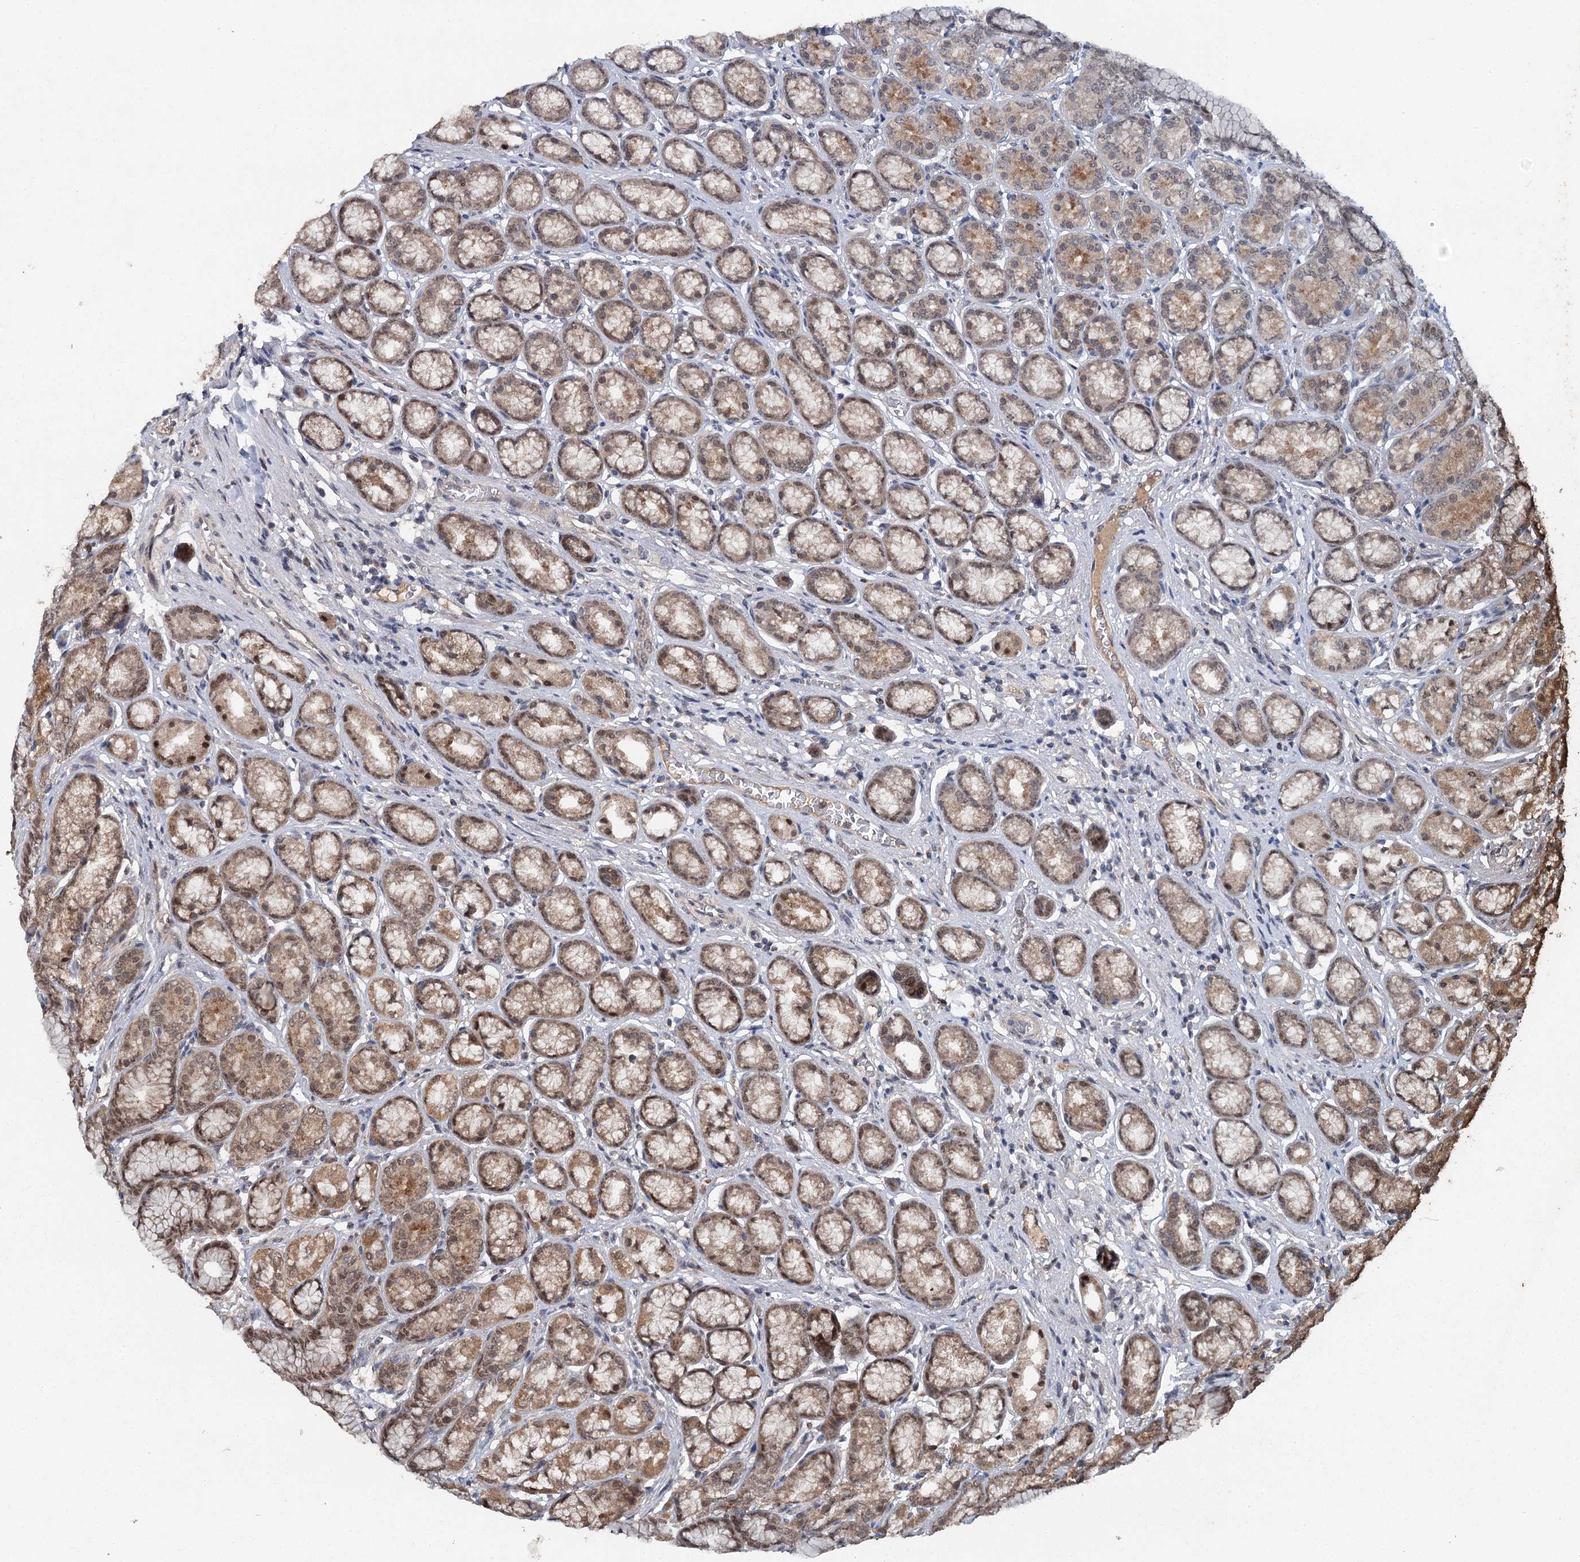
{"staining": {"intensity": "moderate", "quantity": ">75%", "location": "cytoplasmic/membranous,nuclear"}, "tissue": "stomach", "cell_type": "Glandular cells", "image_type": "normal", "snomed": [{"axis": "morphology", "description": "Normal tissue, NOS"}, {"axis": "morphology", "description": "Adenocarcinoma, NOS"}, {"axis": "morphology", "description": "Adenocarcinoma, High grade"}, {"axis": "topography", "description": "Stomach, upper"}, {"axis": "topography", "description": "Stomach"}], "caption": "Protein analysis of unremarkable stomach displays moderate cytoplasmic/membranous,nuclear staining in about >75% of glandular cells. The protein of interest is shown in brown color, while the nuclei are stained blue.", "gene": "MYG1", "patient": {"sex": "female", "age": 65}}